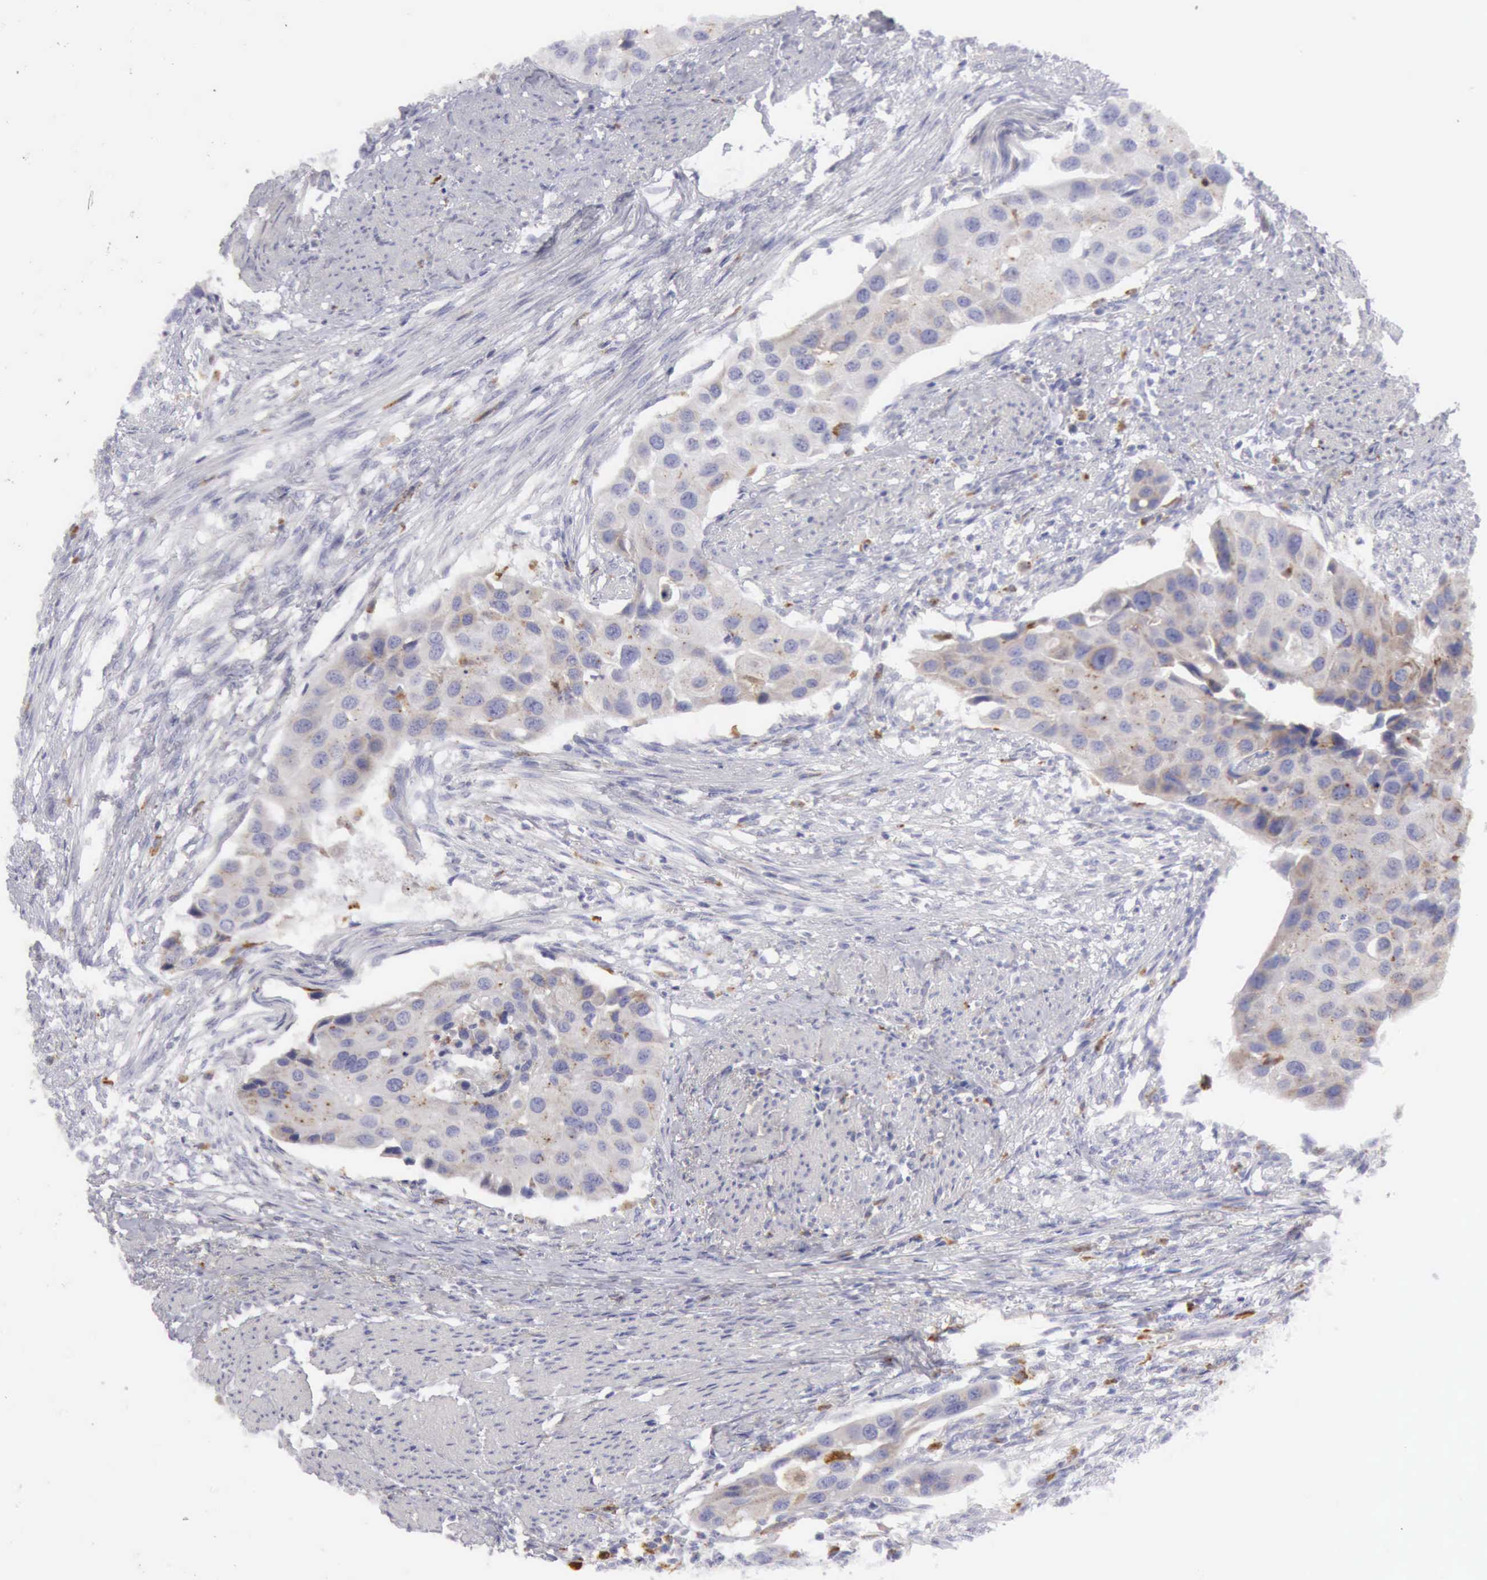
{"staining": {"intensity": "weak", "quantity": "25%-75%", "location": "cytoplasmic/membranous"}, "tissue": "urothelial cancer", "cell_type": "Tumor cells", "image_type": "cancer", "snomed": [{"axis": "morphology", "description": "Urothelial carcinoma, High grade"}, {"axis": "topography", "description": "Urinary bladder"}], "caption": "Human urothelial cancer stained with a protein marker reveals weak staining in tumor cells.", "gene": "CTSS", "patient": {"sex": "male", "age": 55}}